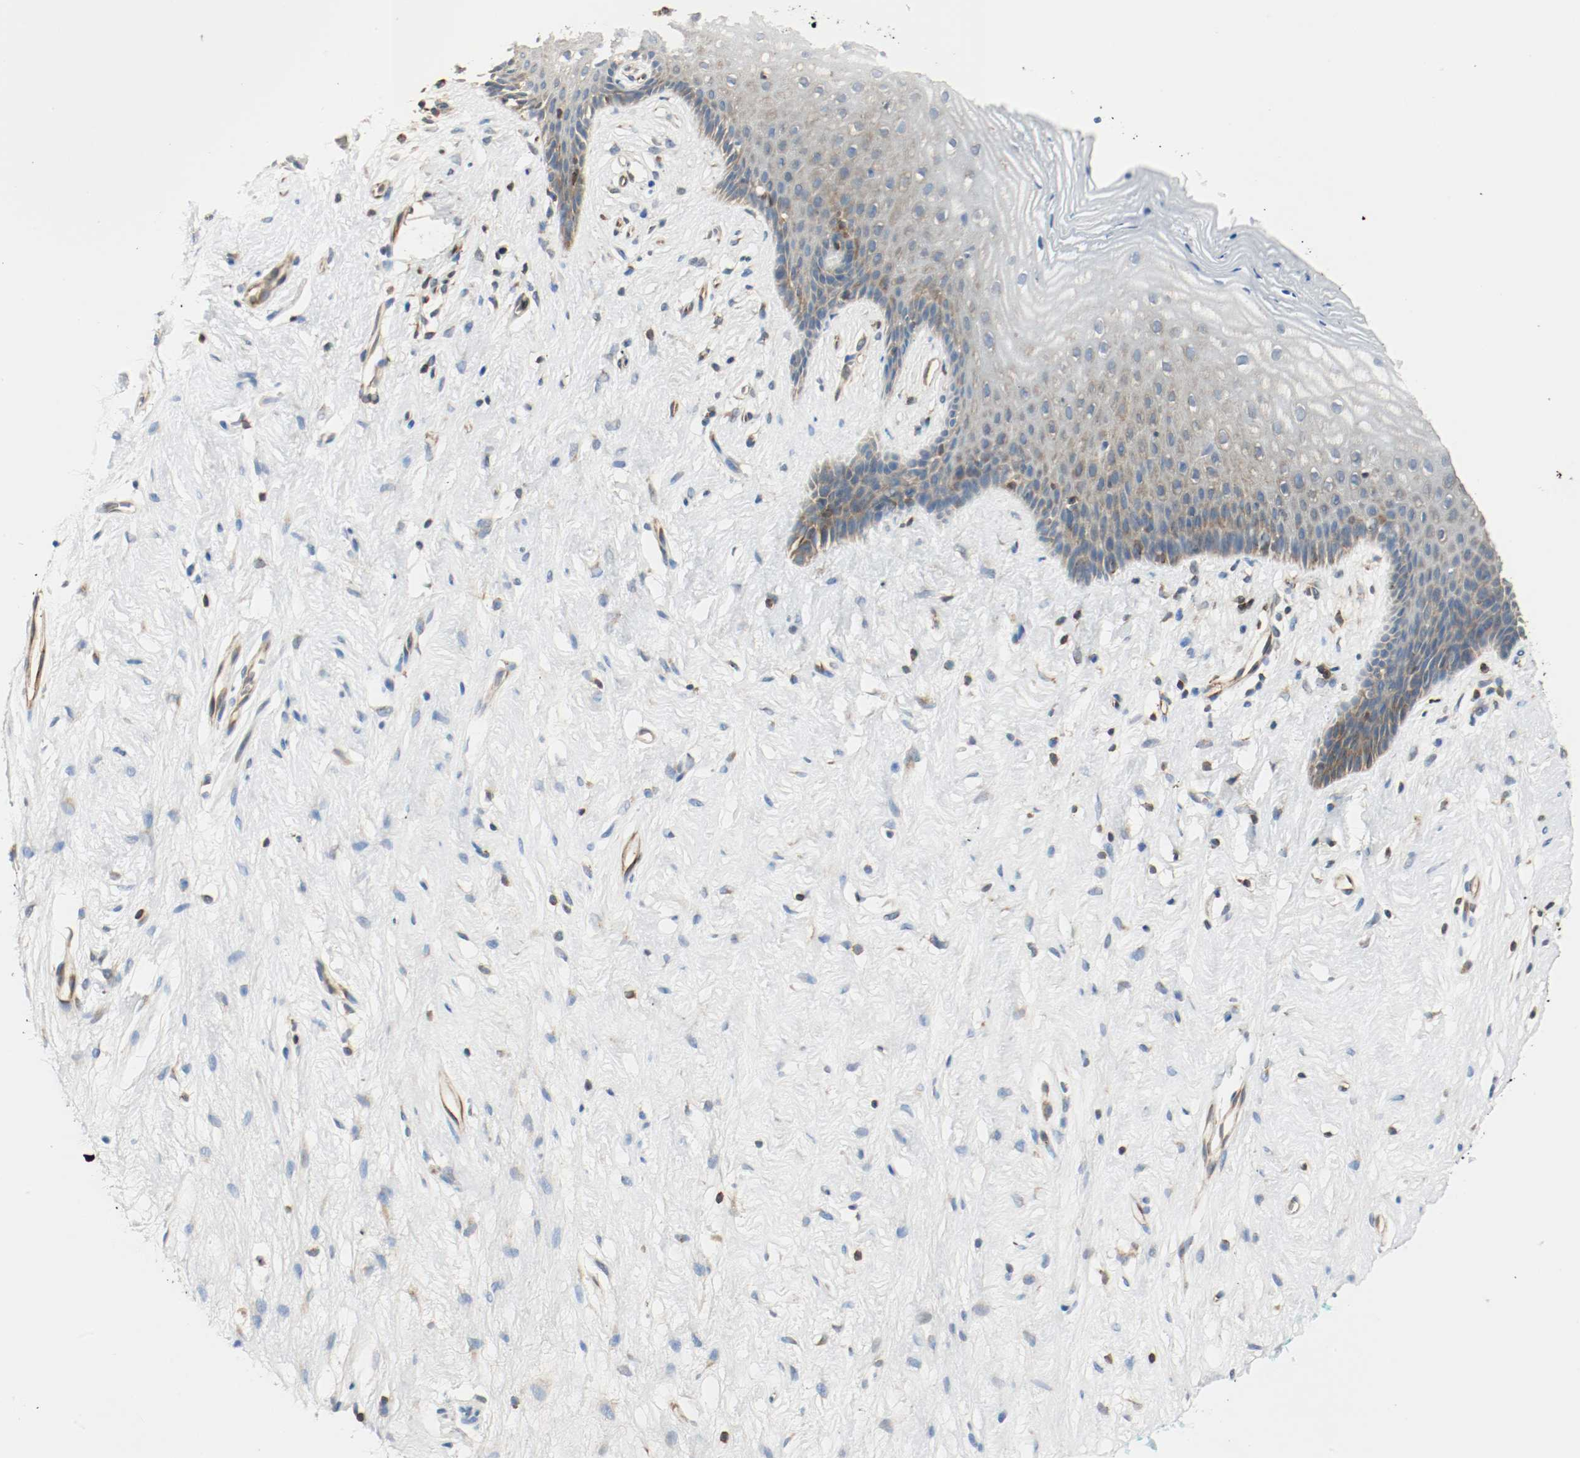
{"staining": {"intensity": "strong", "quantity": "<25%", "location": "cytoplasmic/membranous"}, "tissue": "vagina", "cell_type": "Squamous epithelial cells", "image_type": "normal", "snomed": [{"axis": "morphology", "description": "Normal tissue, NOS"}, {"axis": "topography", "description": "Vagina"}], "caption": "Protein staining displays strong cytoplasmic/membranous positivity in approximately <25% of squamous epithelial cells in unremarkable vagina. The protein is stained brown, and the nuclei are stained in blue (DAB (3,3'-diaminobenzidine) IHC with brightfield microscopy, high magnification).", "gene": "PLCG1", "patient": {"sex": "female", "age": 44}}